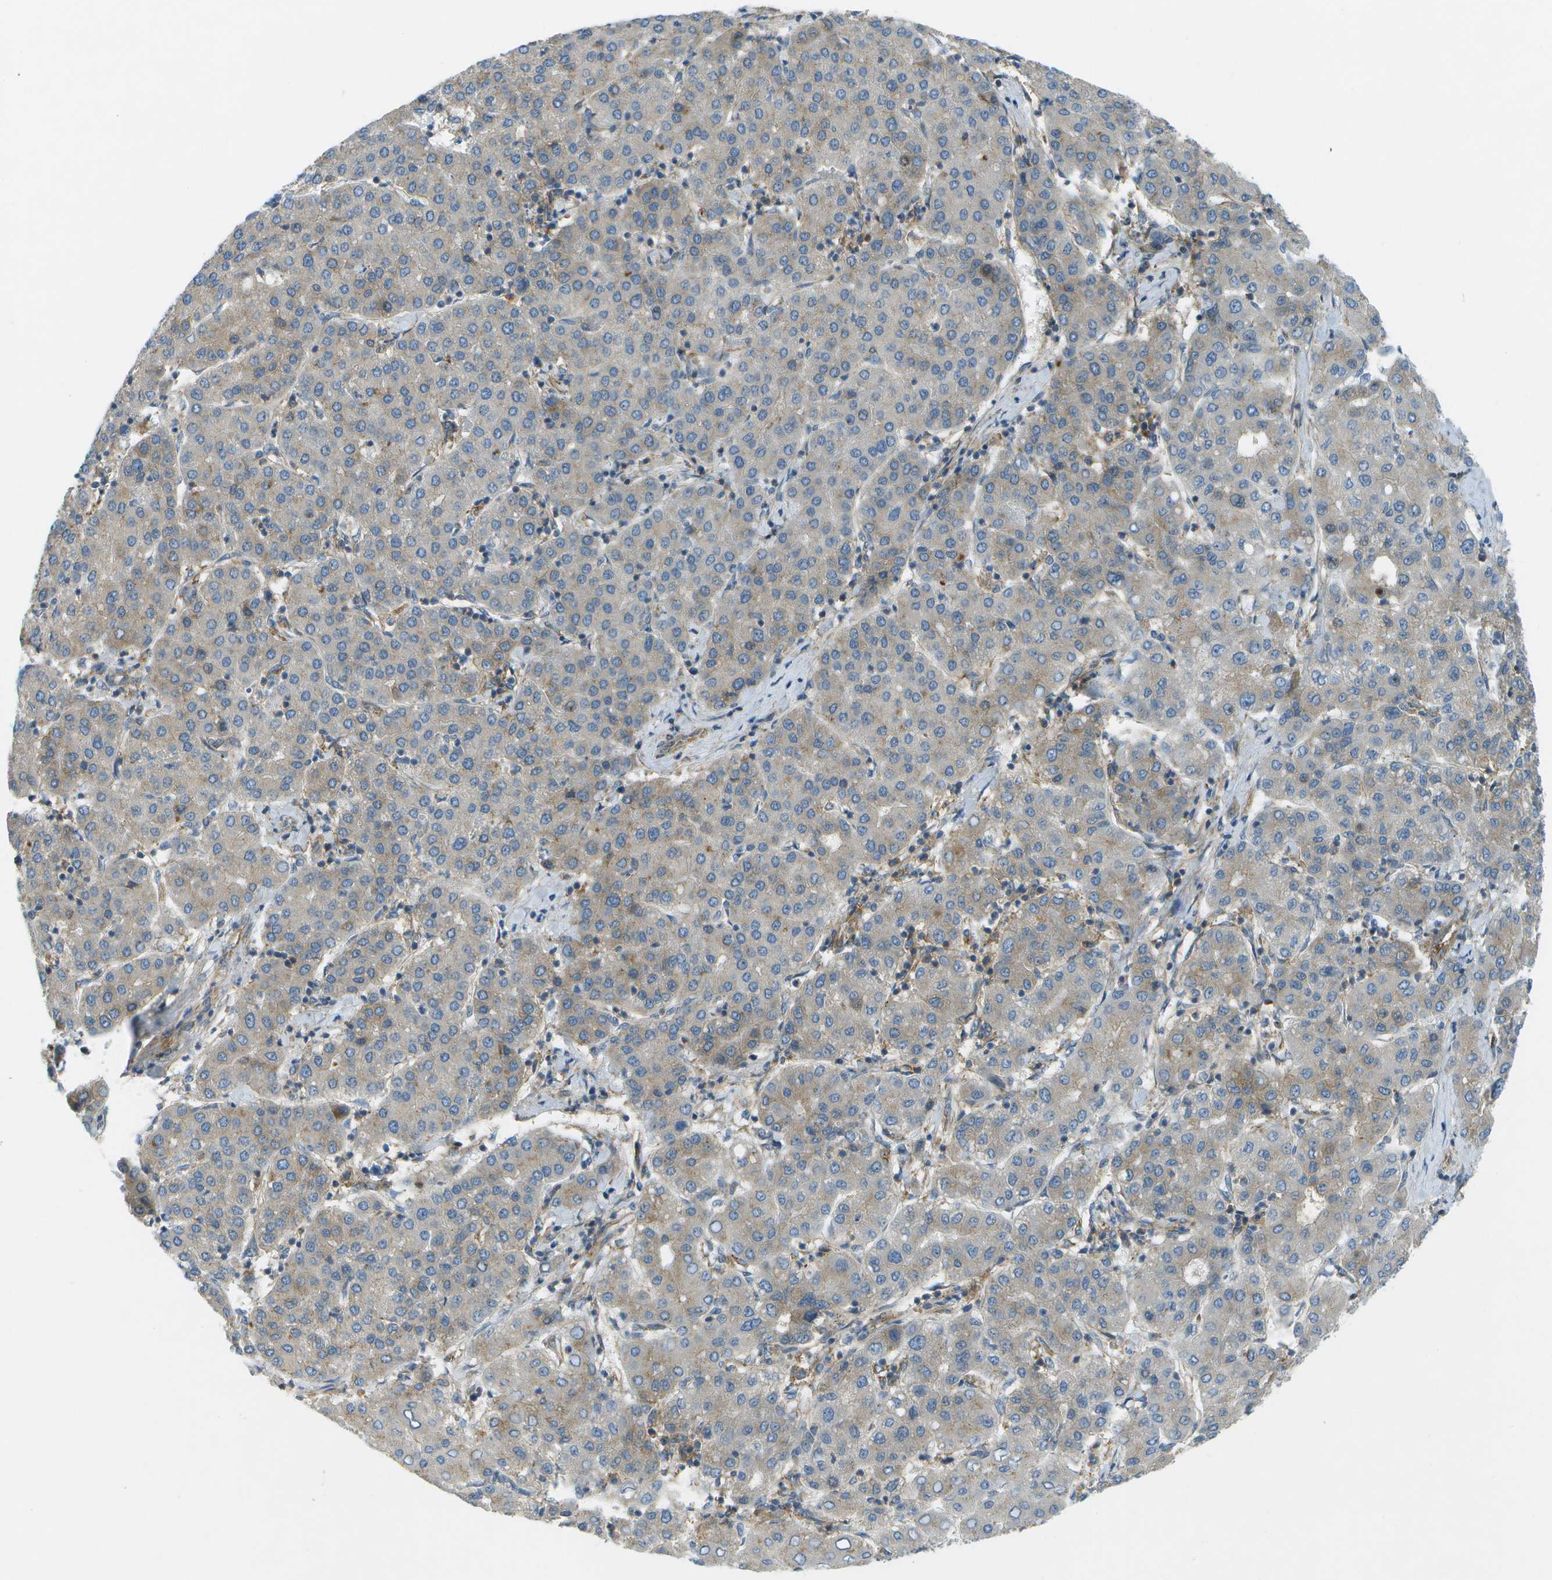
{"staining": {"intensity": "weak", "quantity": "<25%", "location": "cytoplasmic/membranous"}, "tissue": "liver cancer", "cell_type": "Tumor cells", "image_type": "cancer", "snomed": [{"axis": "morphology", "description": "Carcinoma, Hepatocellular, NOS"}, {"axis": "topography", "description": "Liver"}], "caption": "Immunohistochemistry (IHC) micrograph of human liver hepatocellular carcinoma stained for a protein (brown), which displays no expression in tumor cells.", "gene": "WNK2", "patient": {"sex": "male", "age": 65}}